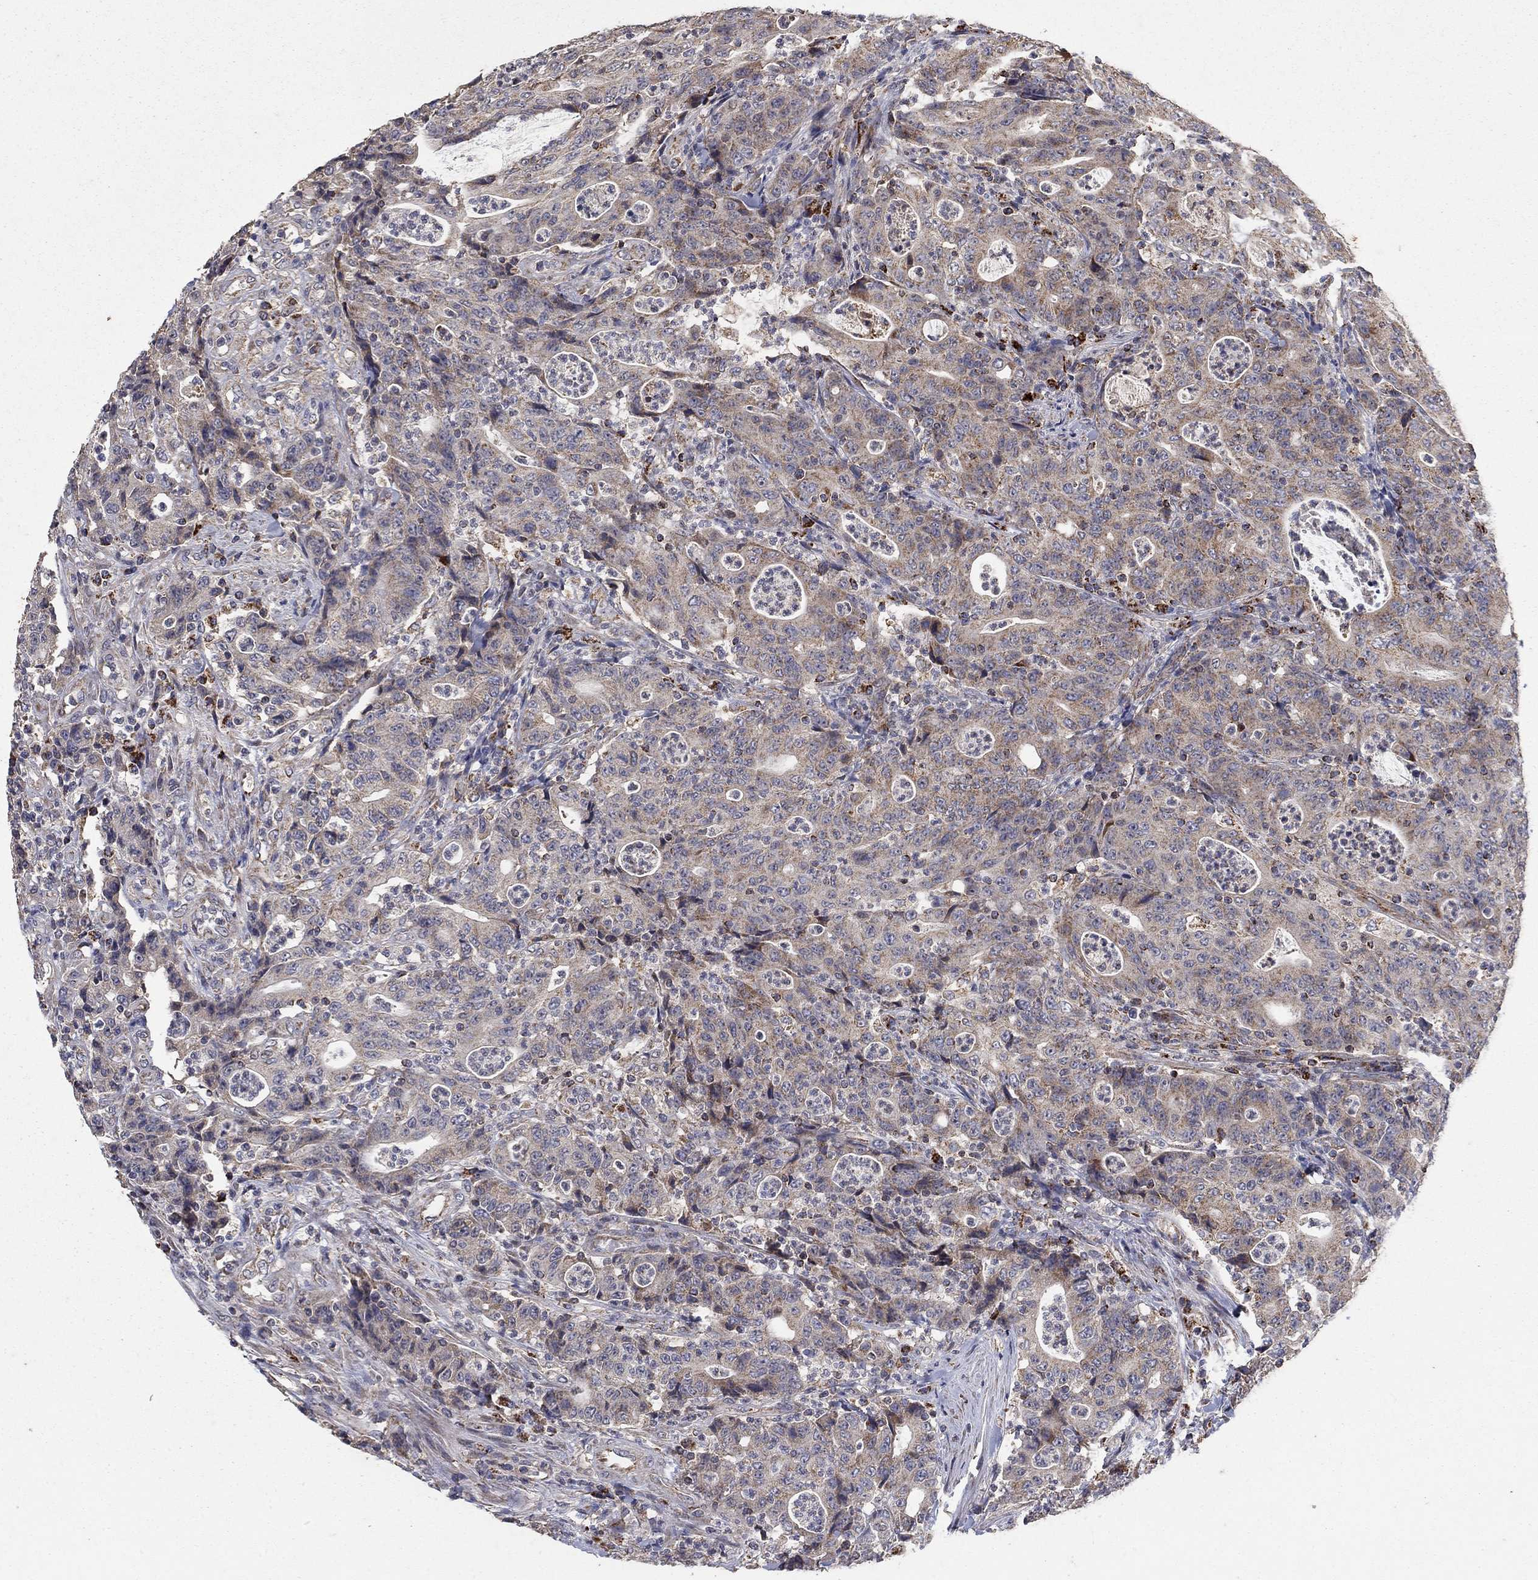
{"staining": {"intensity": "moderate", "quantity": "25%-75%", "location": "cytoplasmic/membranous"}, "tissue": "colorectal cancer", "cell_type": "Tumor cells", "image_type": "cancer", "snomed": [{"axis": "morphology", "description": "Adenocarcinoma, NOS"}, {"axis": "topography", "description": "Colon"}], "caption": "Protein expression analysis of human colorectal adenocarcinoma reveals moderate cytoplasmic/membranous staining in about 25%-75% of tumor cells.", "gene": "GPSM1", "patient": {"sex": "male", "age": 70}}